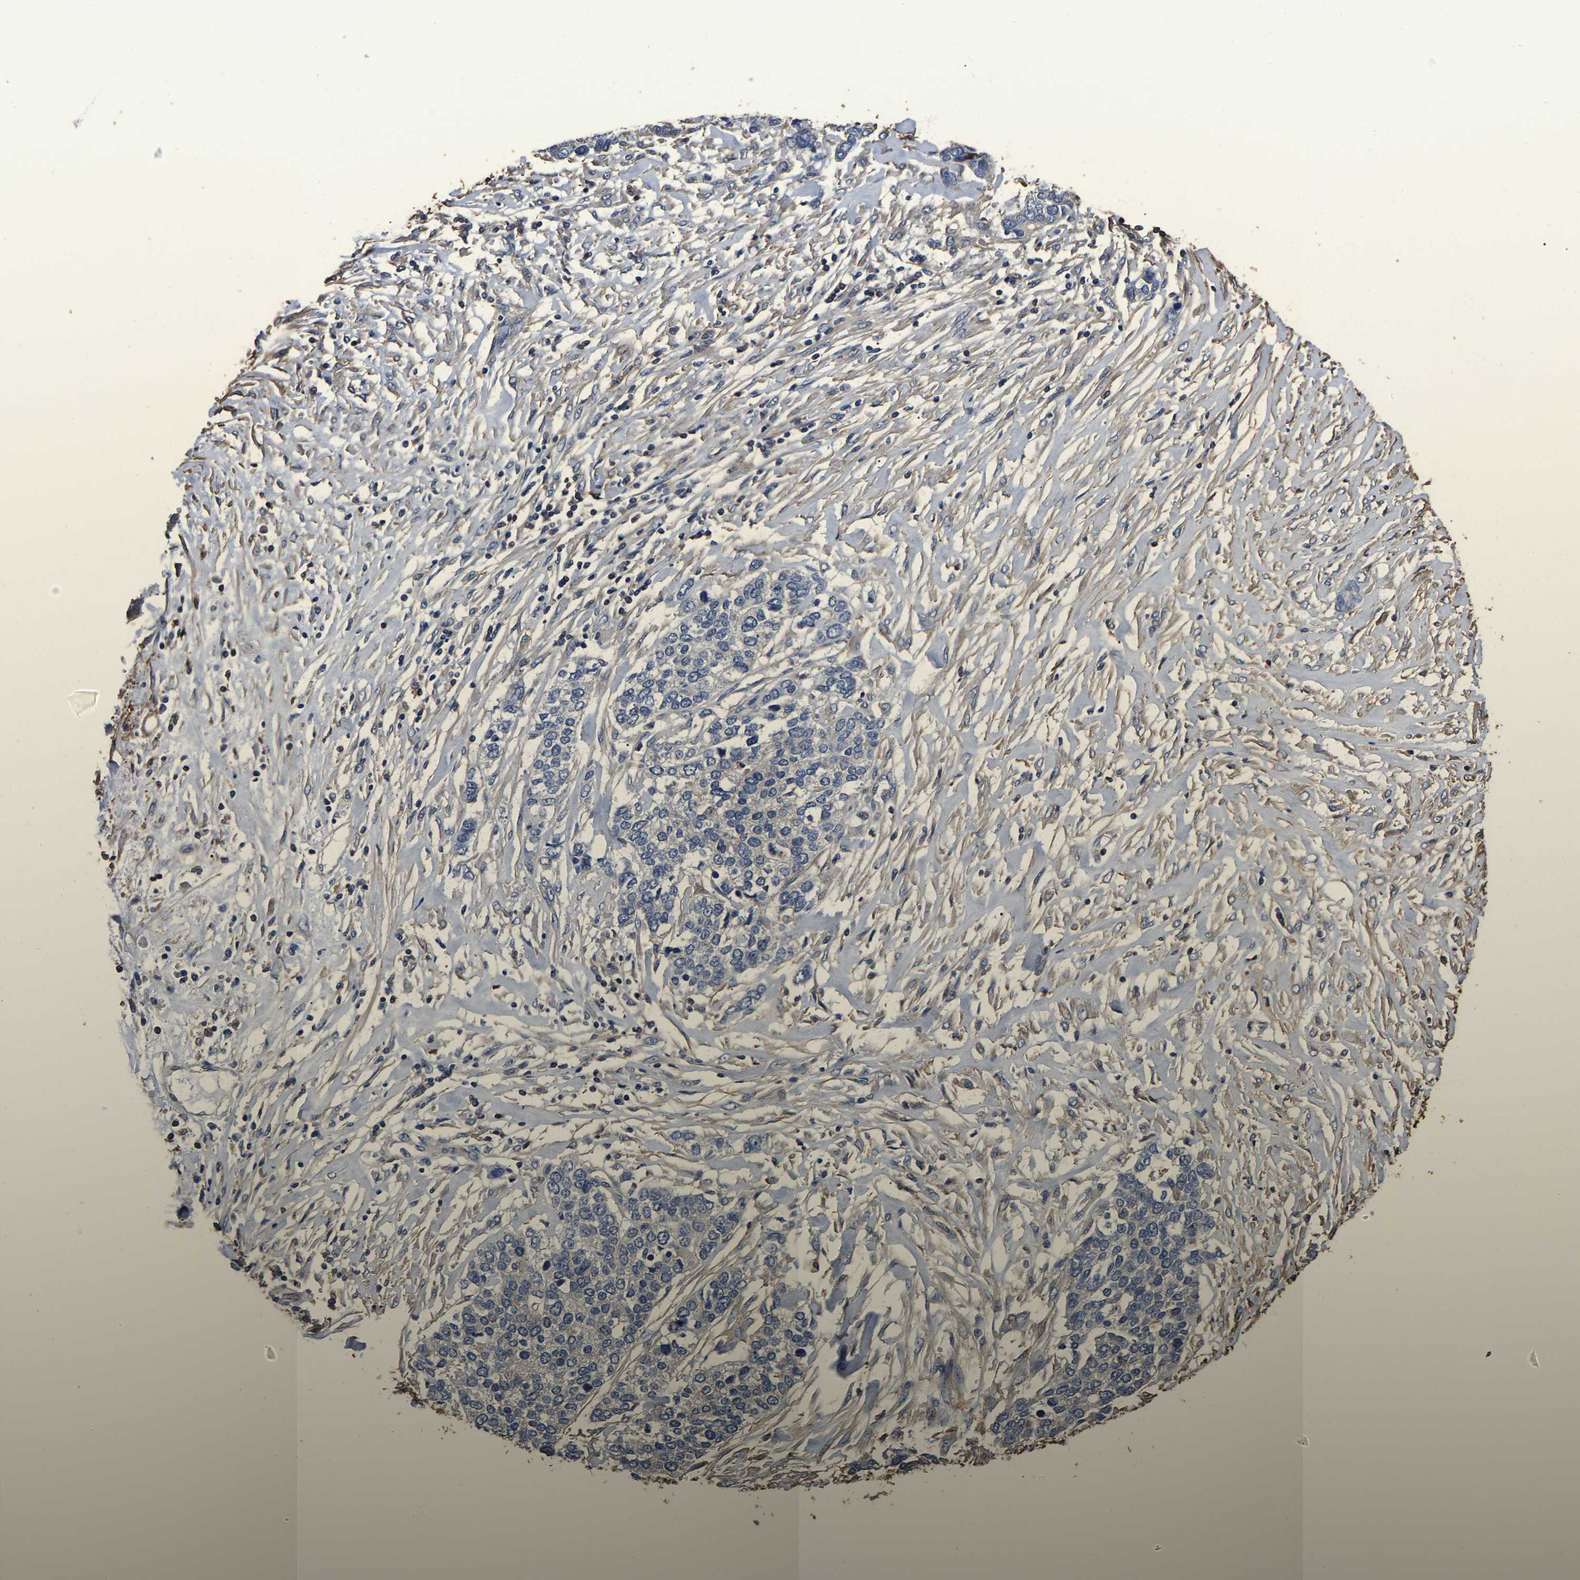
{"staining": {"intensity": "negative", "quantity": "none", "location": "none"}, "tissue": "ovarian cancer", "cell_type": "Tumor cells", "image_type": "cancer", "snomed": [{"axis": "morphology", "description": "Cystadenocarcinoma, serous, NOS"}, {"axis": "topography", "description": "Ovary"}], "caption": "Immunohistochemical staining of human ovarian cancer (serous cystadenocarcinoma) demonstrates no significant positivity in tumor cells.", "gene": "ARMT1", "patient": {"sex": "female", "age": 44}}